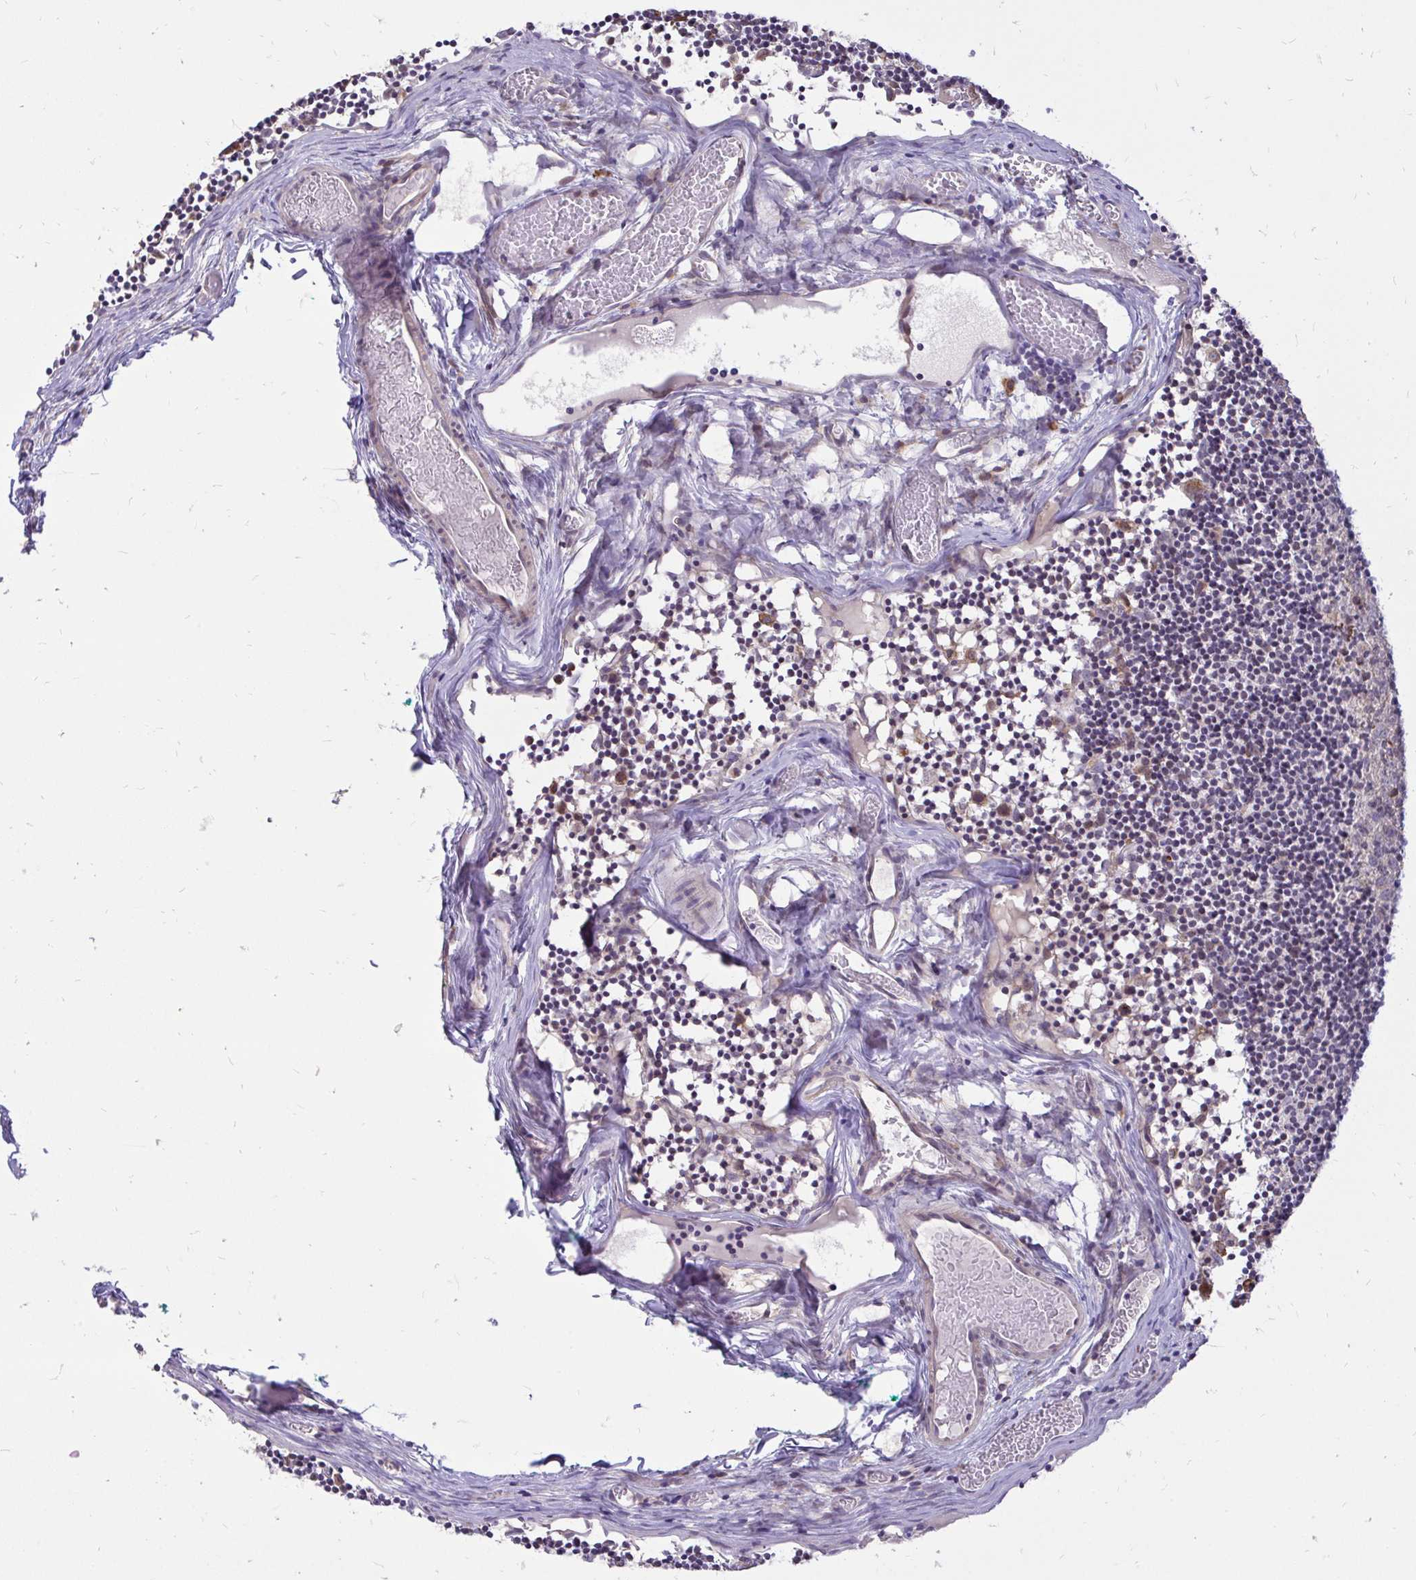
{"staining": {"intensity": "strong", "quantity": "<25%", "location": "cytoplasmic/membranous"}, "tissue": "lymph node", "cell_type": "Germinal center cells", "image_type": "normal", "snomed": [{"axis": "morphology", "description": "Normal tissue, NOS"}, {"axis": "topography", "description": "Lymph node"}], "caption": "Normal lymph node was stained to show a protein in brown. There is medium levels of strong cytoplasmic/membranous positivity in approximately <25% of germinal center cells. (DAB (3,3'-diaminobenzidine) IHC with brightfield microscopy, high magnification).", "gene": "NAALAD2", "patient": {"sex": "female", "age": 11}}